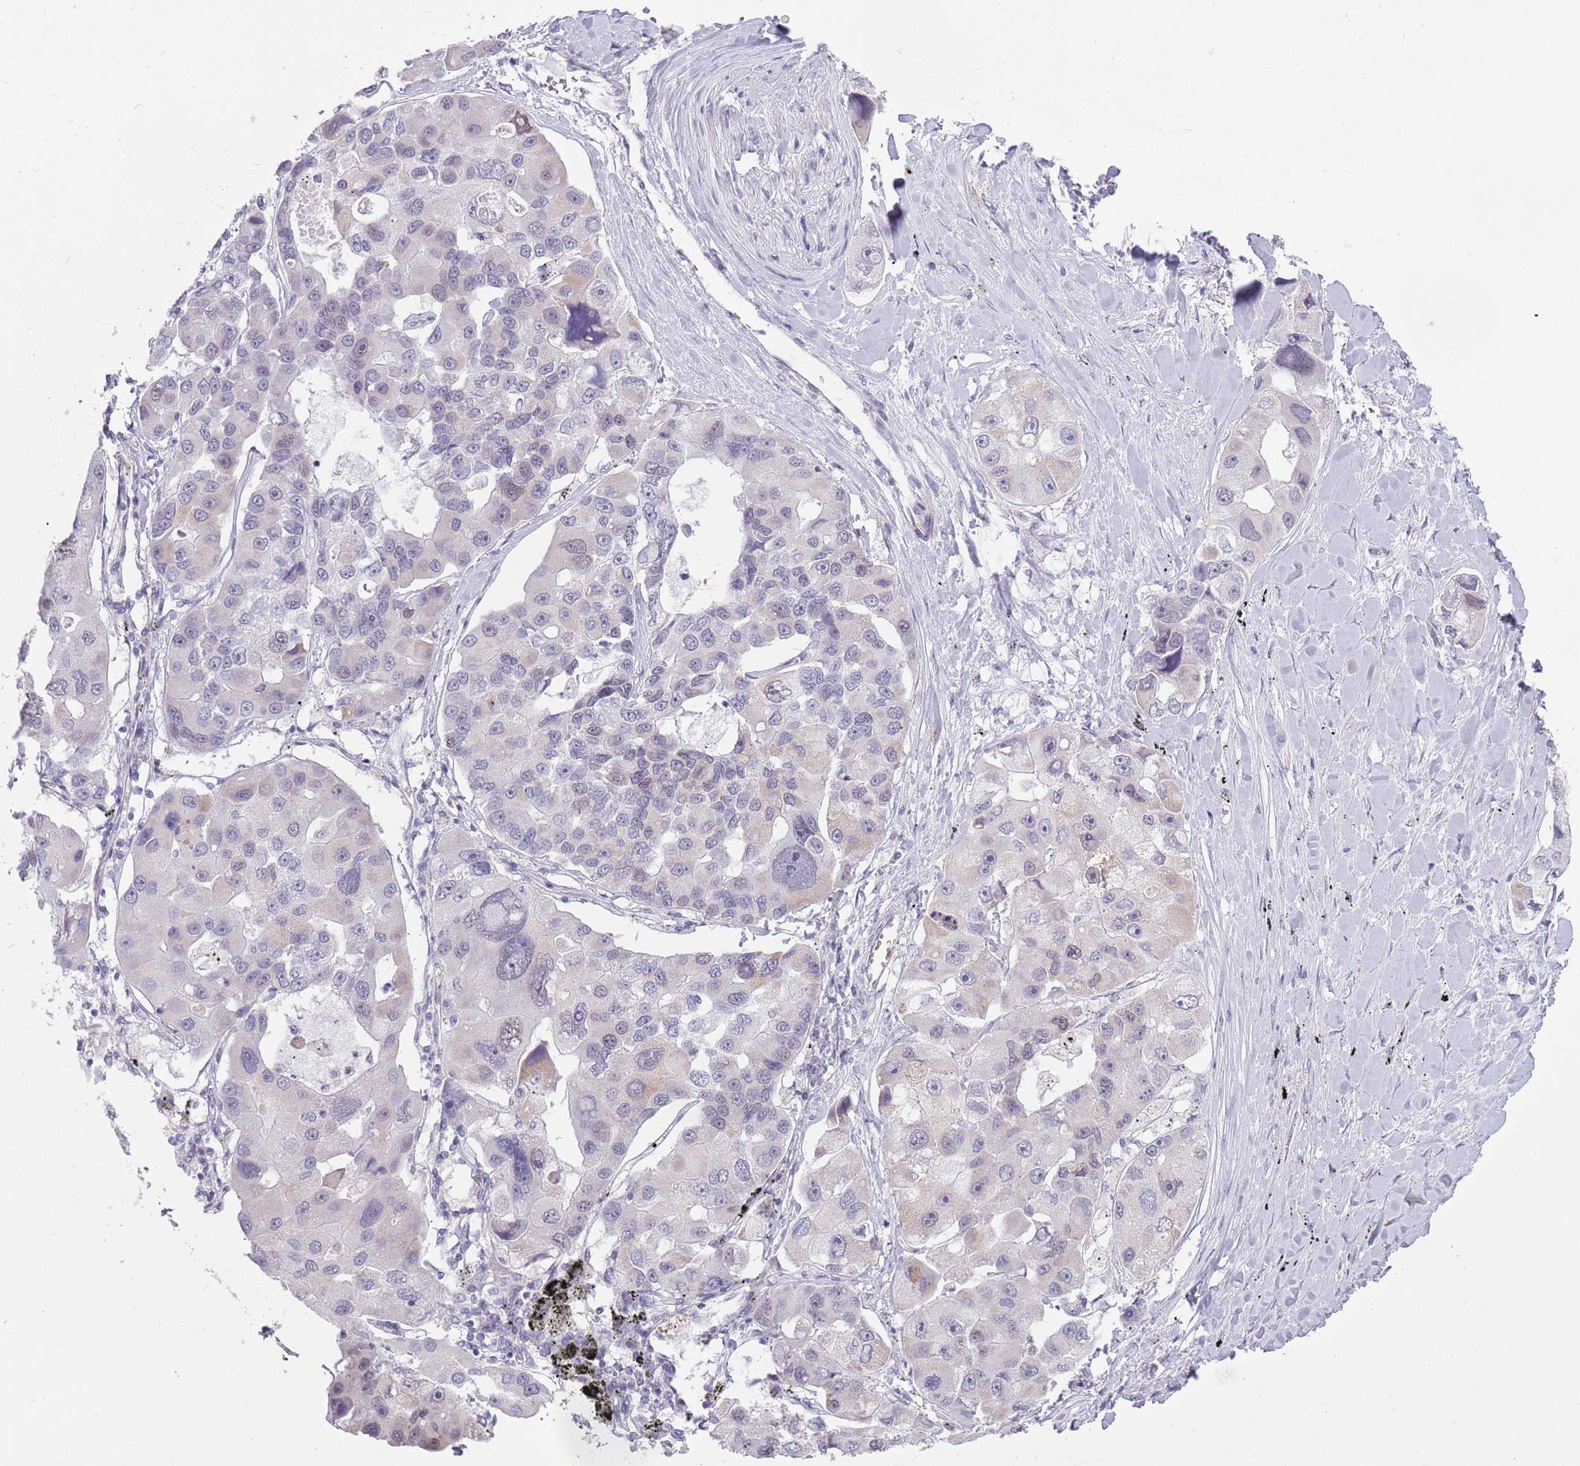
{"staining": {"intensity": "weak", "quantity": "<25%", "location": "nuclear"}, "tissue": "lung cancer", "cell_type": "Tumor cells", "image_type": "cancer", "snomed": [{"axis": "morphology", "description": "Adenocarcinoma, NOS"}, {"axis": "topography", "description": "Lung"}], "caption": "An immunohistochemistry (IHC) photomicrograph of lung cancer (adenocarcinoma) is shown. There is no staining in tumor cells of lung cancer (adenocarcinoma).", "gene": "ZNF574", "patient": {"sex": "female", "age": 54}}